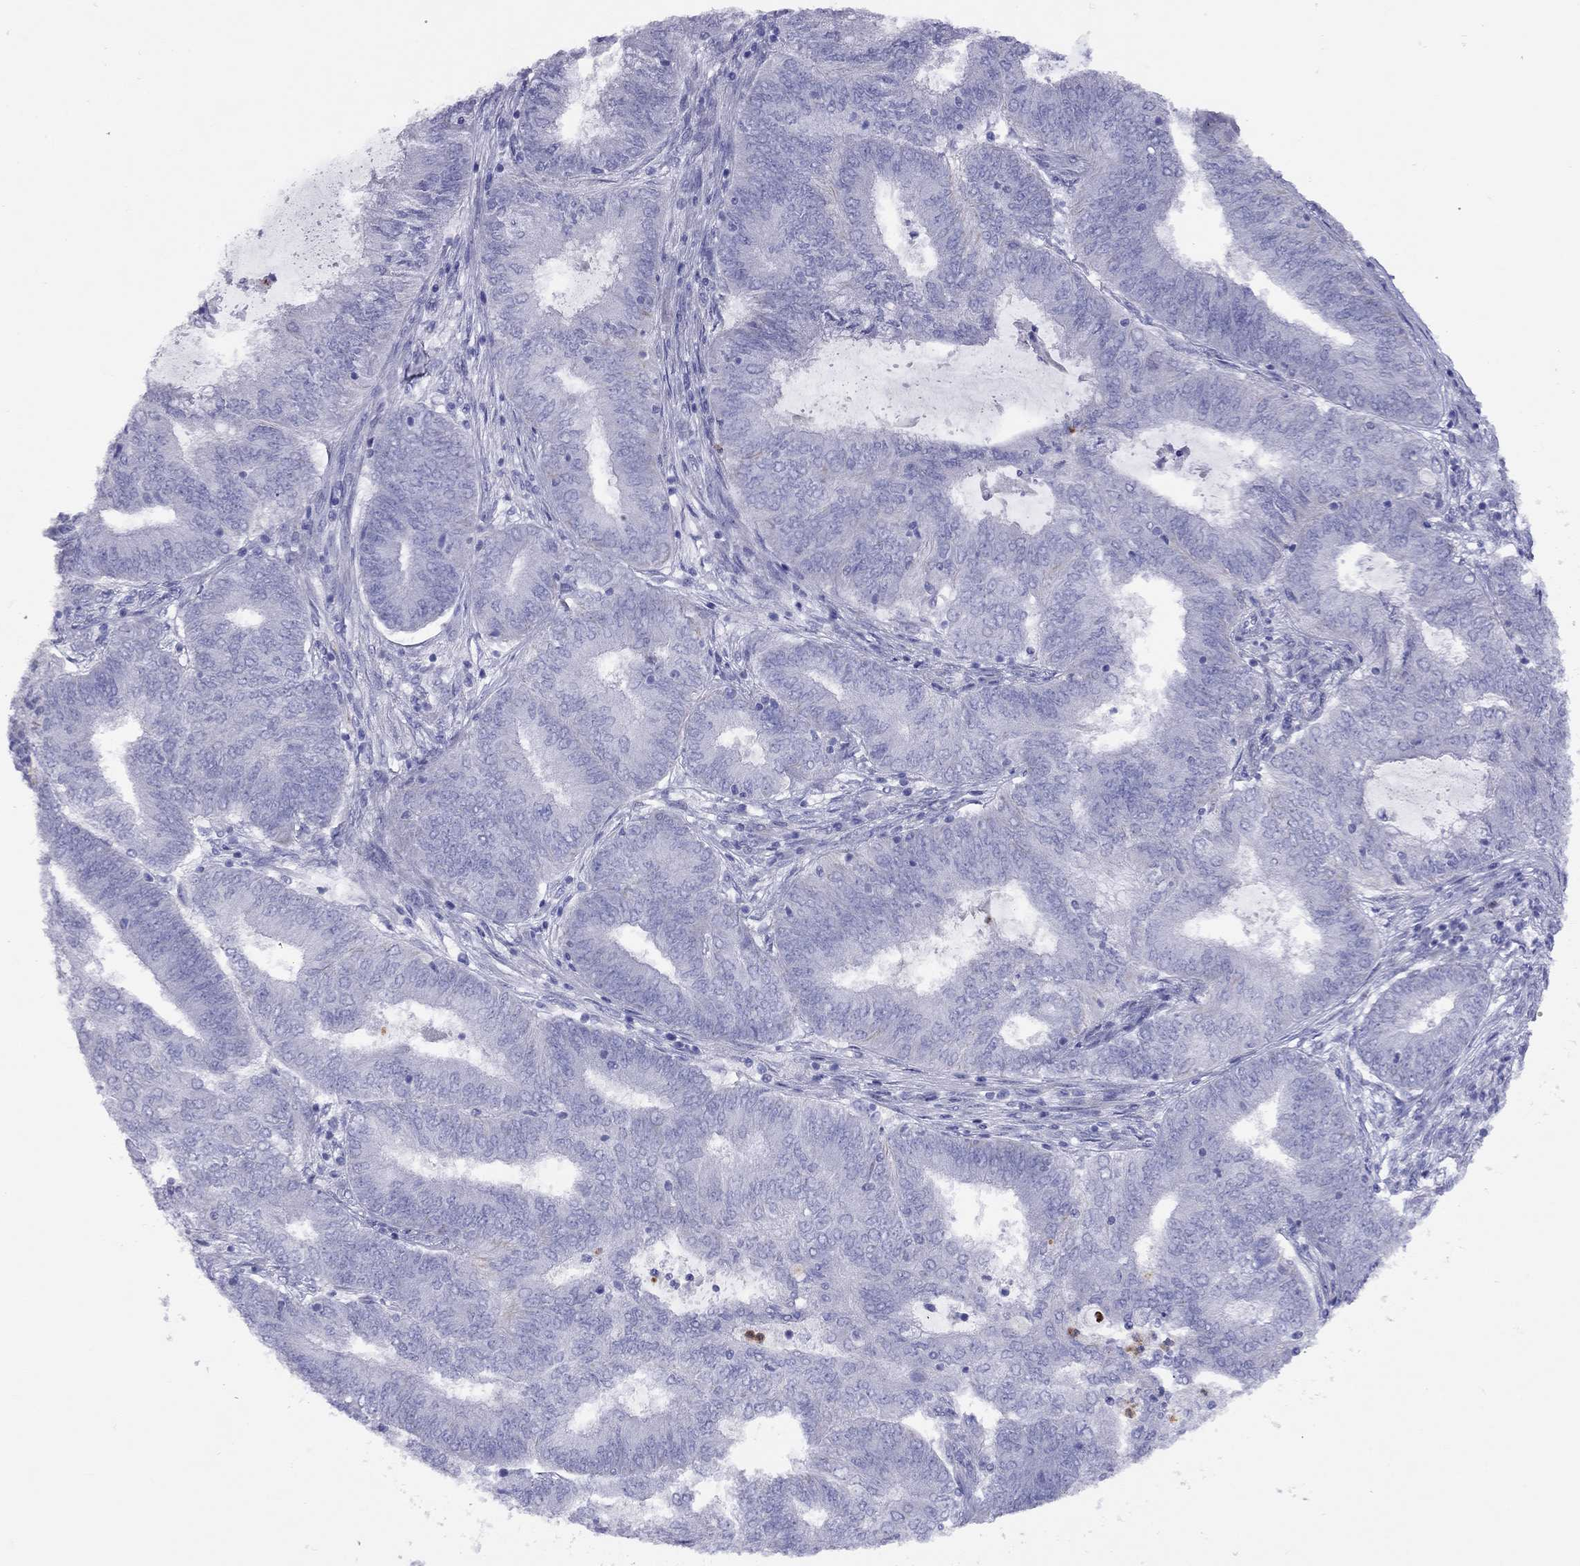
{"staining": {"intensity": "negative", "quantity": "none", "location": "none"}, "tissue": "endometrial cancer", "cell_type": "Tumor cells", "image_type": "cancer", "snomed": [{"axis": "morphology", "description": "Adenocarcinoma, NOS"}, {"axis": "topography", "description": "Endometrium"}], "caption": "This image is of endometrial adenocarcinoma stained with immunohistochemistry (IHC) to label a protein in brown with the nuclei are counter-stained blue. There is no expression in tumor cells. The staining was performed using DAB to visualize the protein expression in brown, while the nuclei were stained in blue with hematoxylin (Magnification: 20x).", "gene": "SPINT4", "patient": {"sex": "female", "age": 62}}